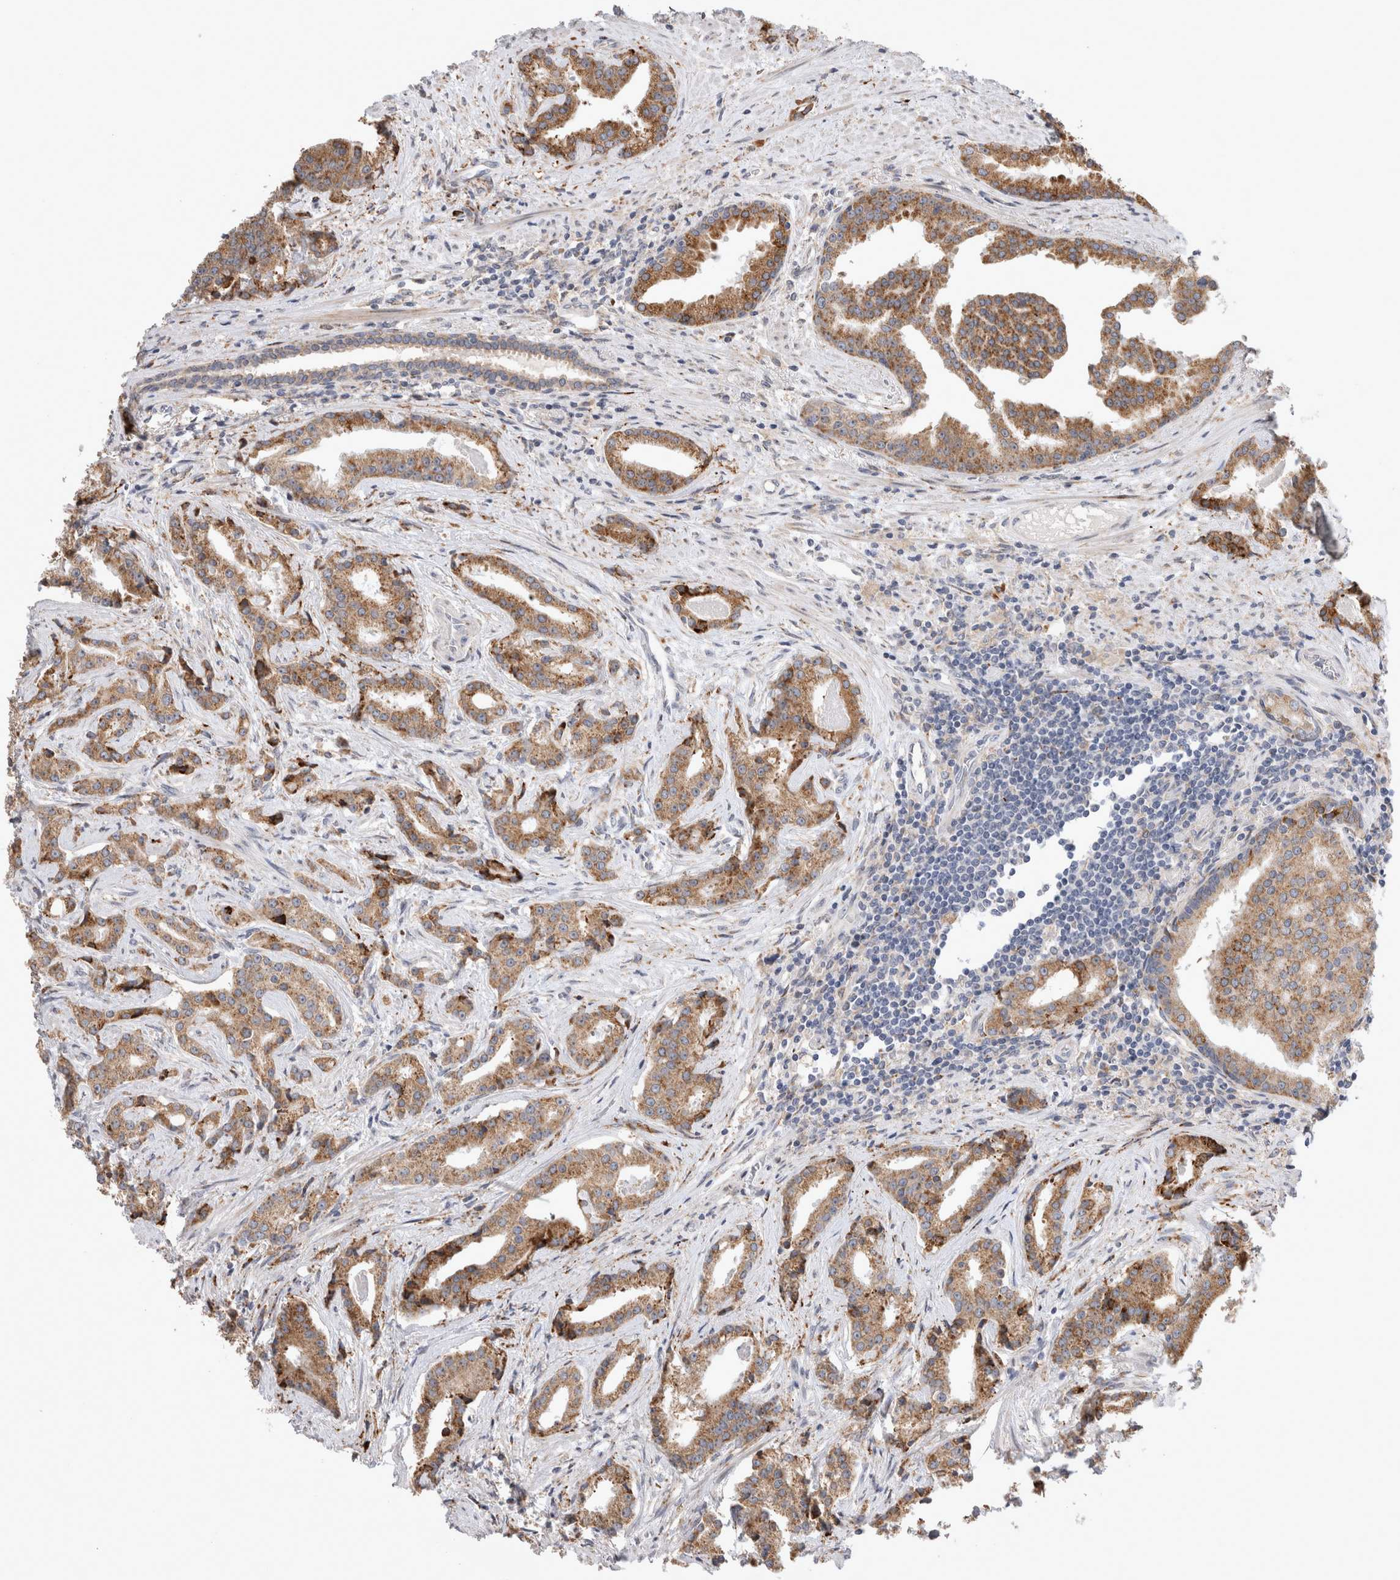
{"staining": {"intensity": "moderate", "quantity": ">75%", "location": "cytoplasmic/membranous"}, "tissue": "prostate cancer", "cell_type": "Tumor cells", "image_type": "cancer", "snomed": [{"axis": "morphology", "description": "Adenocarcinoma, Low grade"}, {"axis": "topography", "description": "Prostate"}], "caption": "Brown immunohistochemical staining in prostate adenocarcinoma (low-grade) displays moderate cytoplasmic/membranous expression in approximately >75% of tumor cells.", "gene": "TRMT9B", "patient": {"sex": "male", "age": 67}}